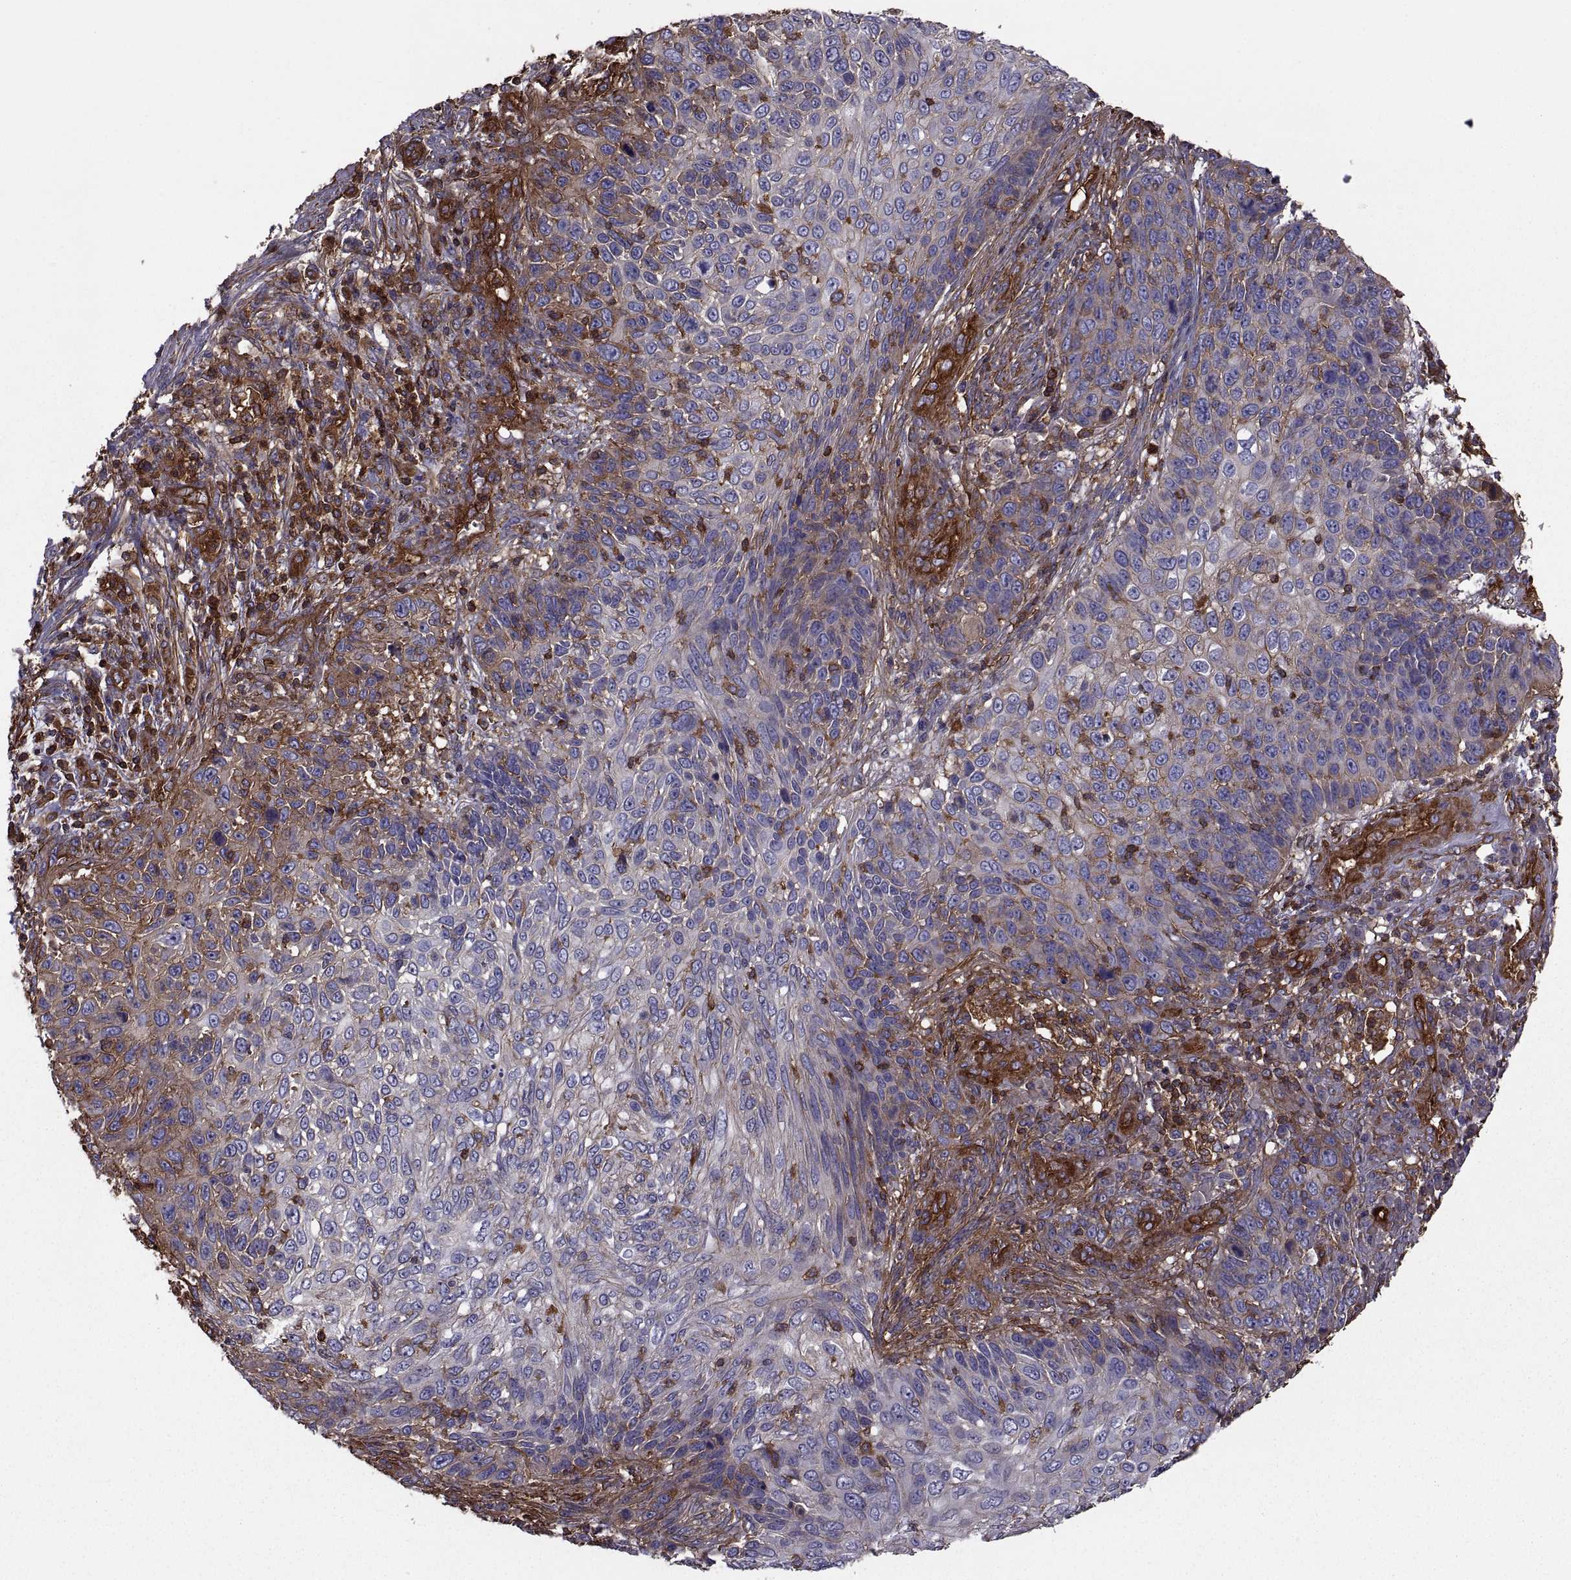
{"staining": {"intensity": "moderate", "quantity": "<25%", "location": "cytoplasmic/membranous"}, "tissue": "skin cancer", "cell_type": "Tumor cells", "image_type": "cancer", "snomed": [{"axis": "morphology", "description": "Squamous cell carcinoma, NOS"}, {"axis": "topography", "description": "Skin"}], "caption": "Skin cancer (squamous cell carcinoma) stained for a protein demonstrates moderate cytoplasmic/membranous positivity in tumor cells.", "gene": "MYH9", "patient": {"sex": "male", "age": 92}}